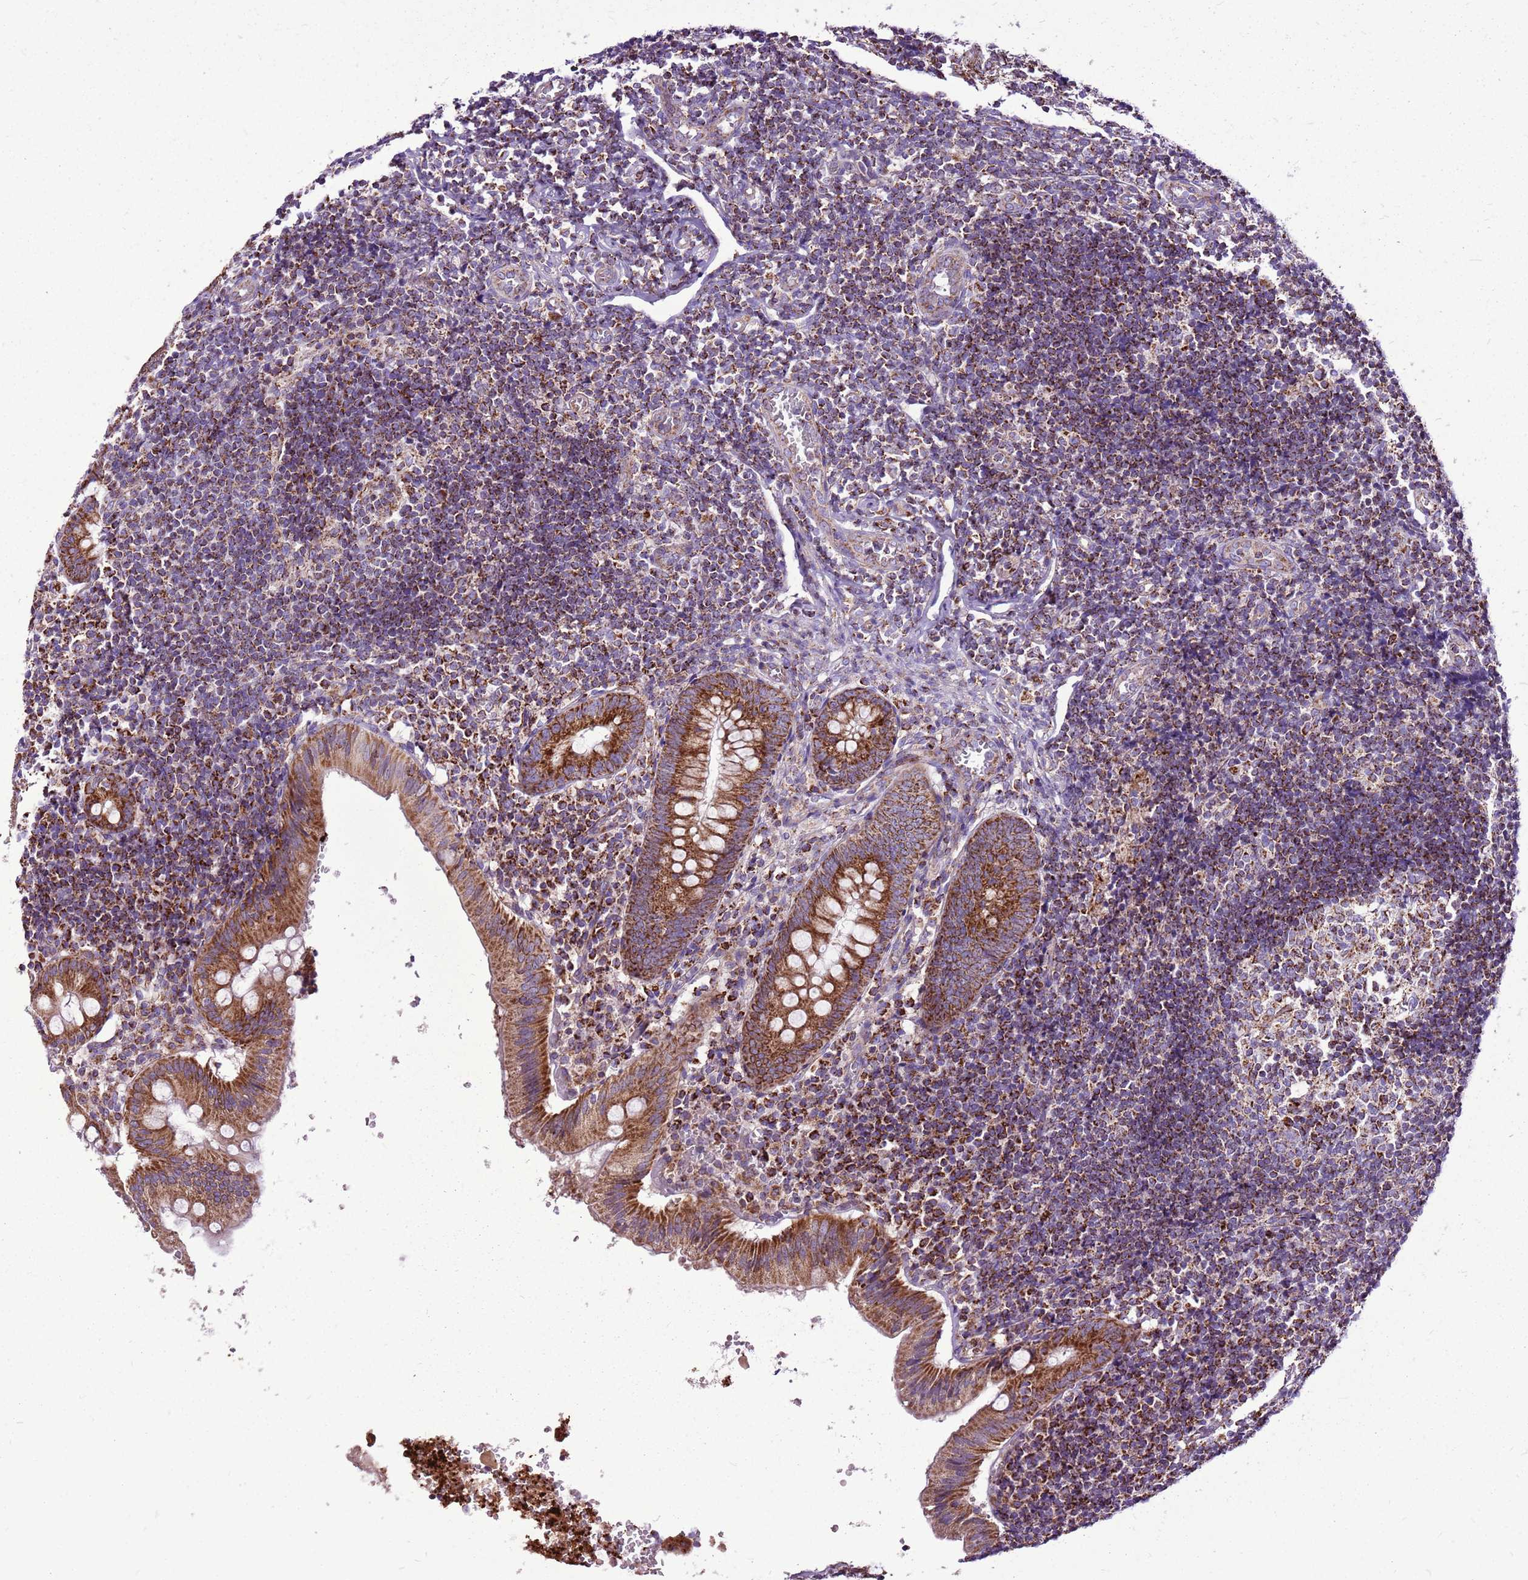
{"staining": {"intensity": "strong", "quantity": ">75%", "location": "cytoplasmic/membranous"}, "tissue": "appendix", "cell_type": "Glandular cells", "image_type": "normal", "snomed": [{"axis": "morphology", "description": "Normal tissue, NOS"}, {"axis": "topography", "description": "Appendix"}], "caption": "Protein staining by immunohistochemistry (IHC) reveals strong cytoplasmic/membranous expression in approximately >75% of glandular cells in normal appendix. (Stains: DAB (3,3'-diaminobenzidine) in brown, nuclei in blue, Microscopy: brightfield microscopy at high magnification).", "gene": "GCDH", "patient": {"sex": "male", "age": 8}}